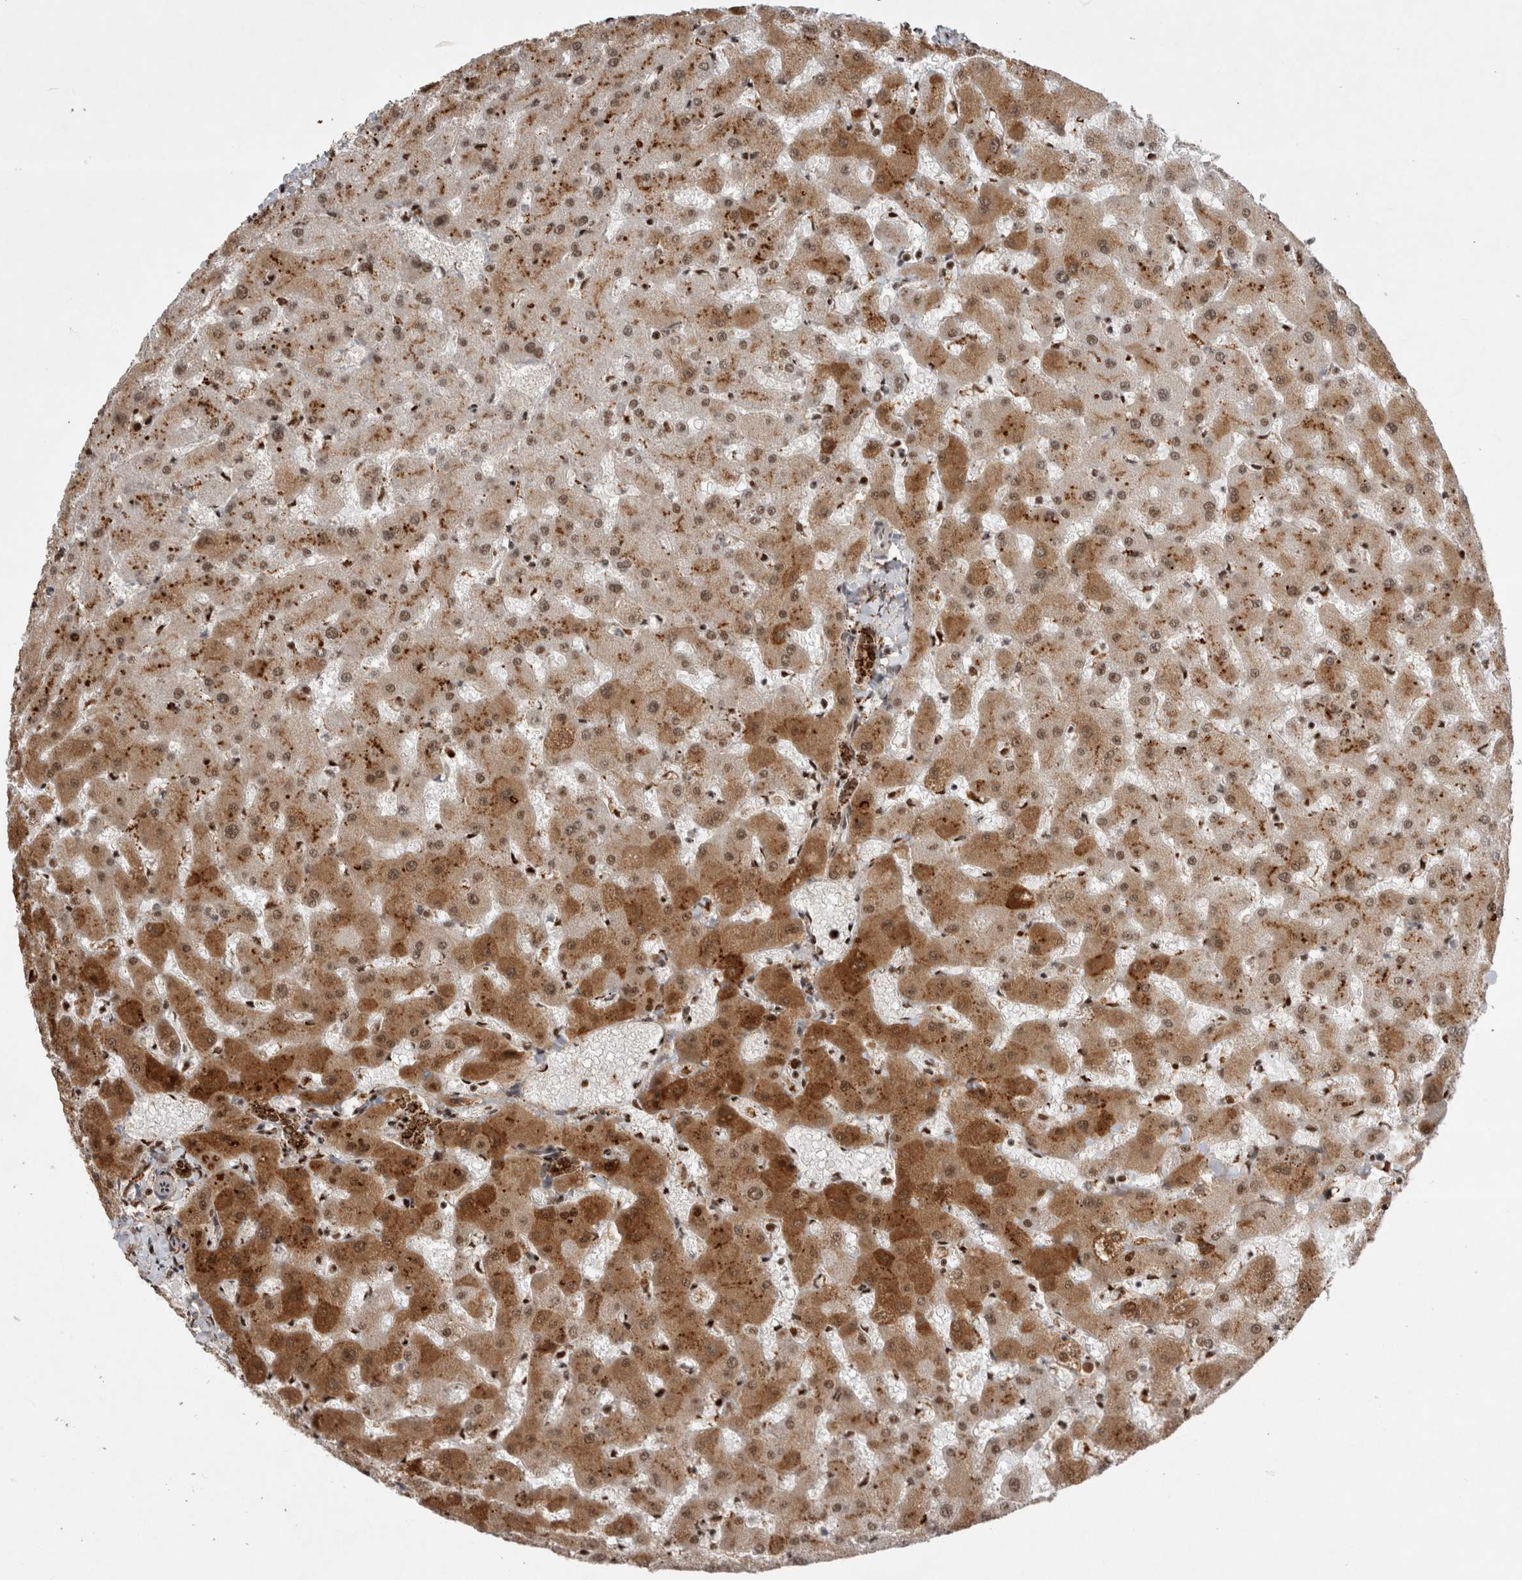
{"staining": {"intensity": "moderate", "quantity": ">75%", "location": "nuclear"}, "tissue": "liver", "cell_type": "Cholangiocytes", "image_type": "normal", "snomed": [{"axis": "morphology", "description": "Normal tissue, NOS"}, {"axis": "topography", "description": "Liver"}], "caption": "The image demonstrates staining of unremarkable liver, revealing moderate nuclear protein positivity (brown color) within cholangiocytes. (IHC, brightfield microscopy, high magnification).", "gene": "EYA2", "patient": {"sex": "female", "age": 63}}